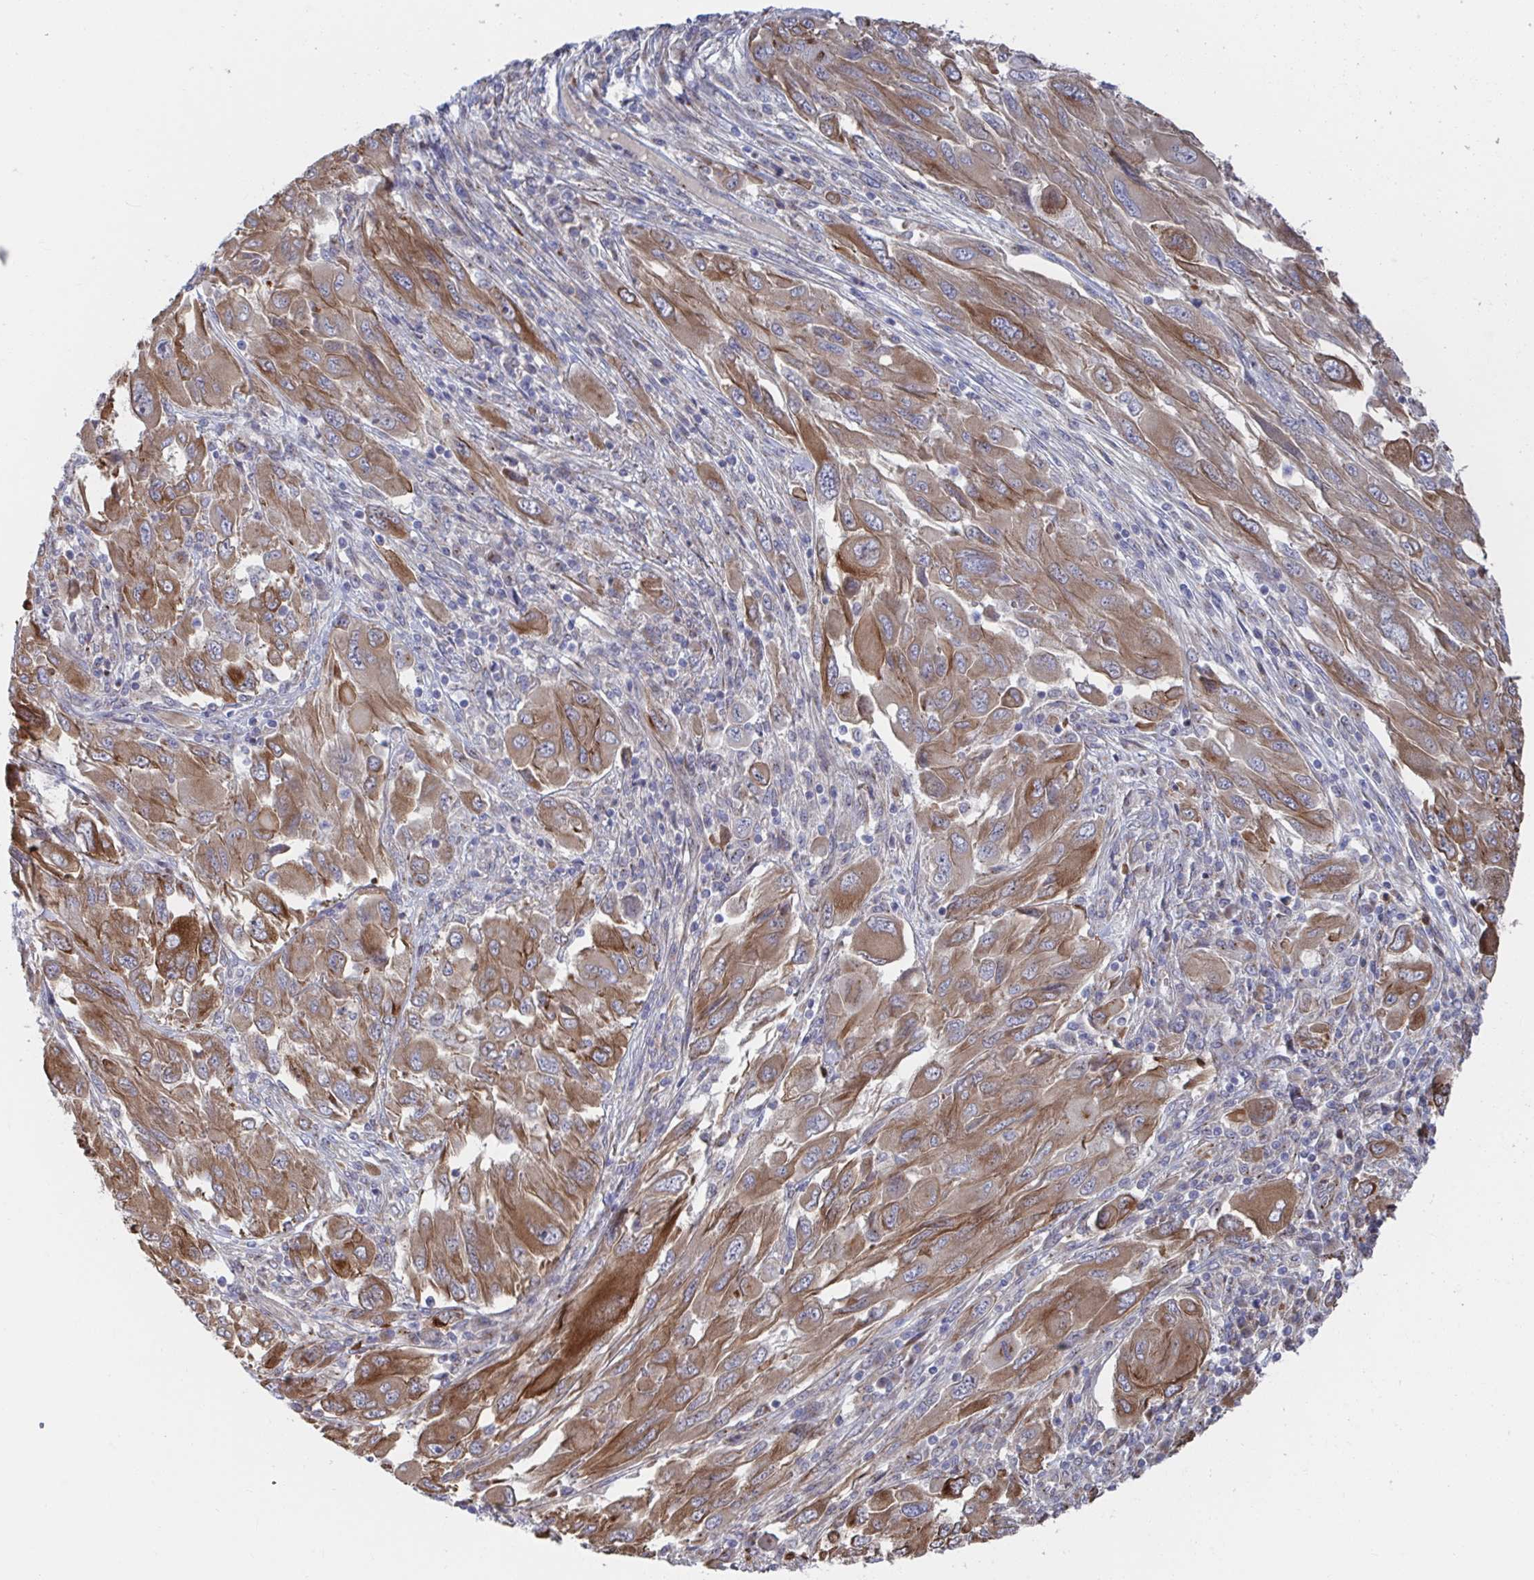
{"staining": {"intensity": "strong", "quantity": ">75%", "location": "cytoplasmic/membranous"}, "tissue": "melanoma", "cell_type": "Tumor cells", "image_type": "cancer", "snomed": [{"axis": "morphology", "description": "Malignant melanoma, NOS"}, {"axis": "topography", "description": "Skin"}], "caption": "Protein expression by IHC displays strong cytoplasmic/membranous positivity in approximately >75% of tumor cells in malignant melanoma. (DAB (3,3'-diaminobenzidine) = brown stain, brightfield microscopy at high magnification).", "gene": "FJX1", "patient": {"sex": "female", "age": 91}}